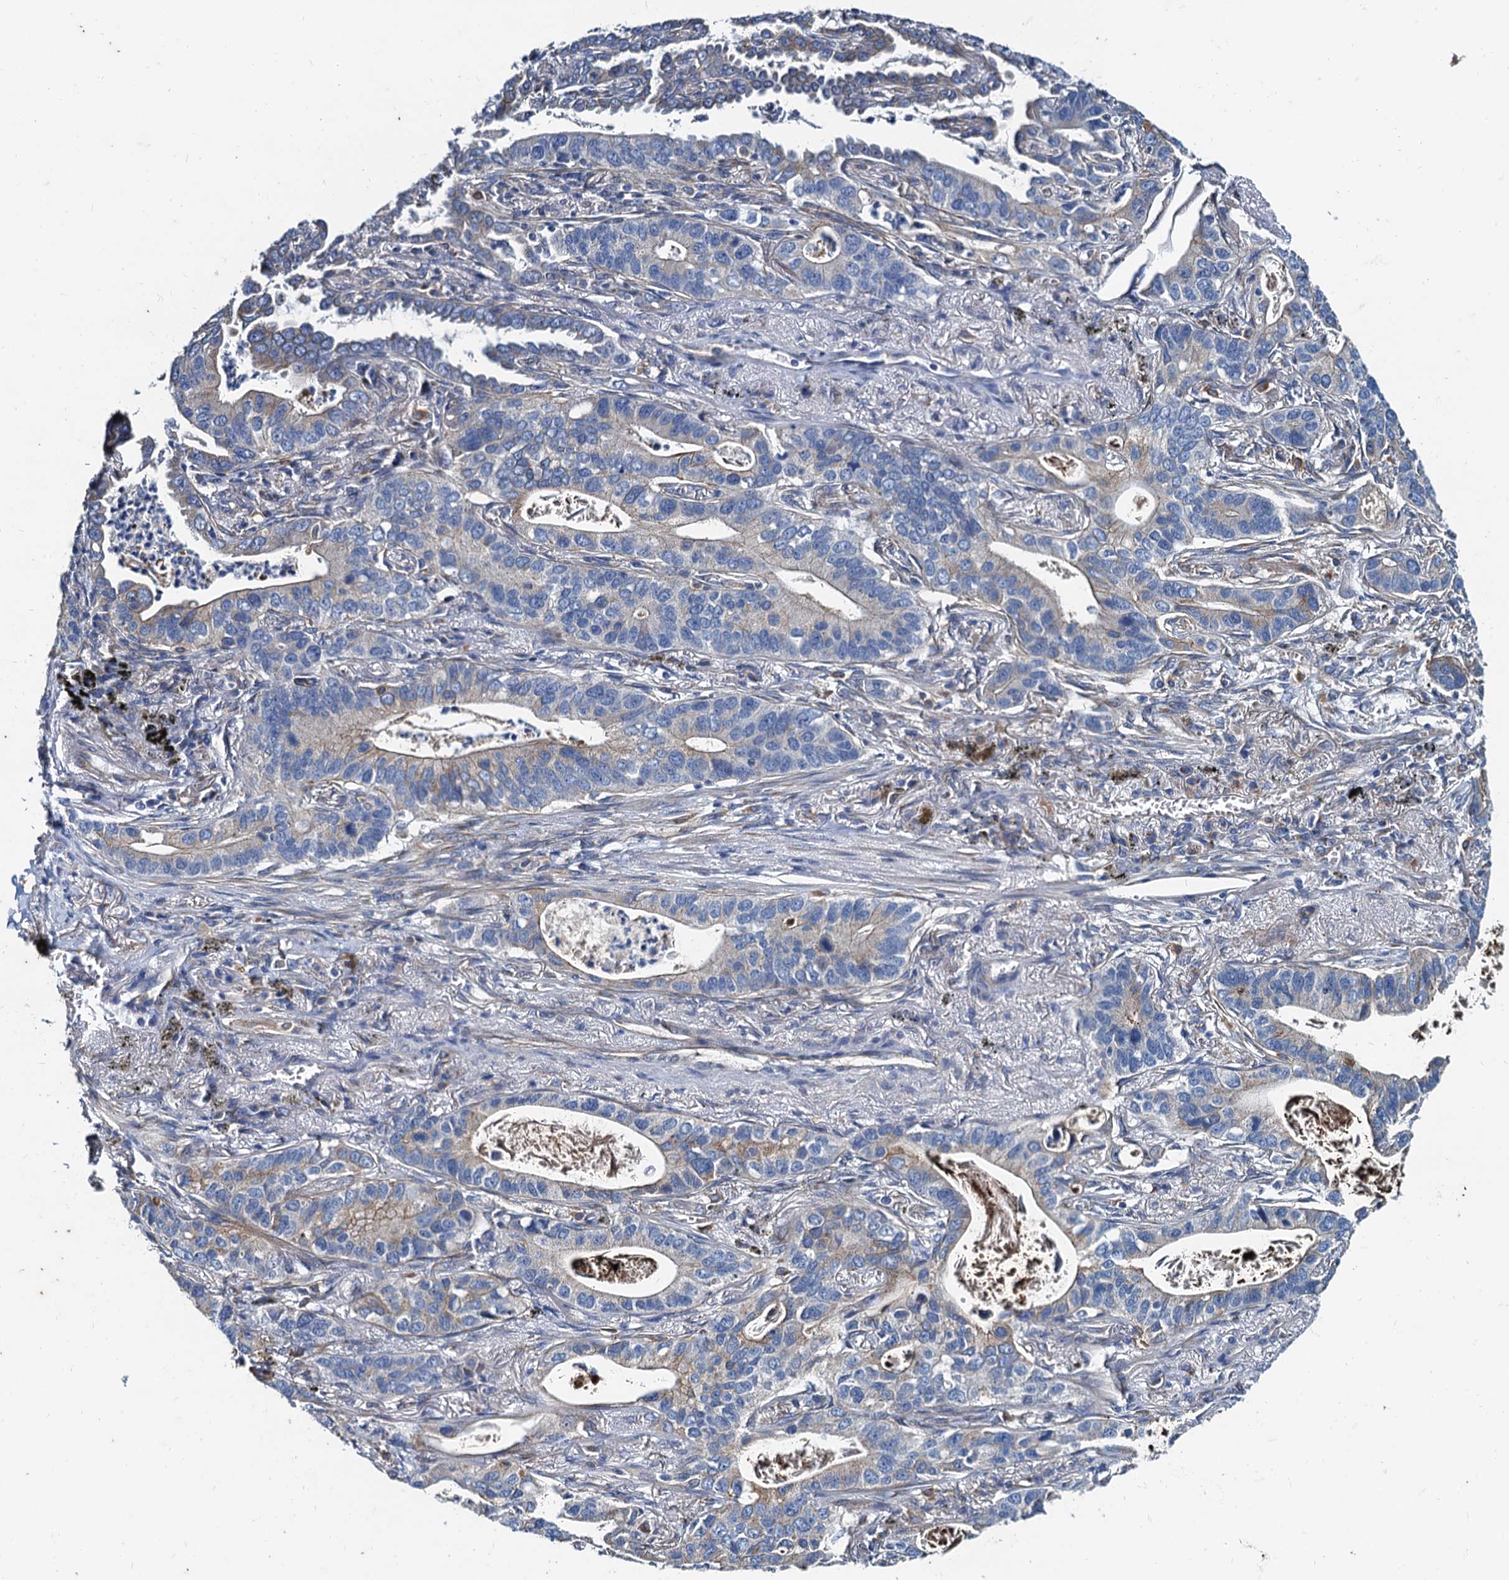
{"staining": {"intensity": "weak", "quantity": "<25%", "location": "cytoplasmic/membranous"}, "tissue": "lung cancer", "cell_type": "Tumor cells", "image_type": "cancer", "snomed": [{"axis": "morphology", "description": "Adenocarcinoma, NOS"}, {"axis": "topography", "description": "Lung"}], "caption": "DAB (3,3'-diaminobenzidine) immunohistochemical staining of lung cancer (adenocarcinoma) demonstrates no significant staining in tumor cells.", "gene": "NGRN", "patient": {"sex": "male", "age": 67}}